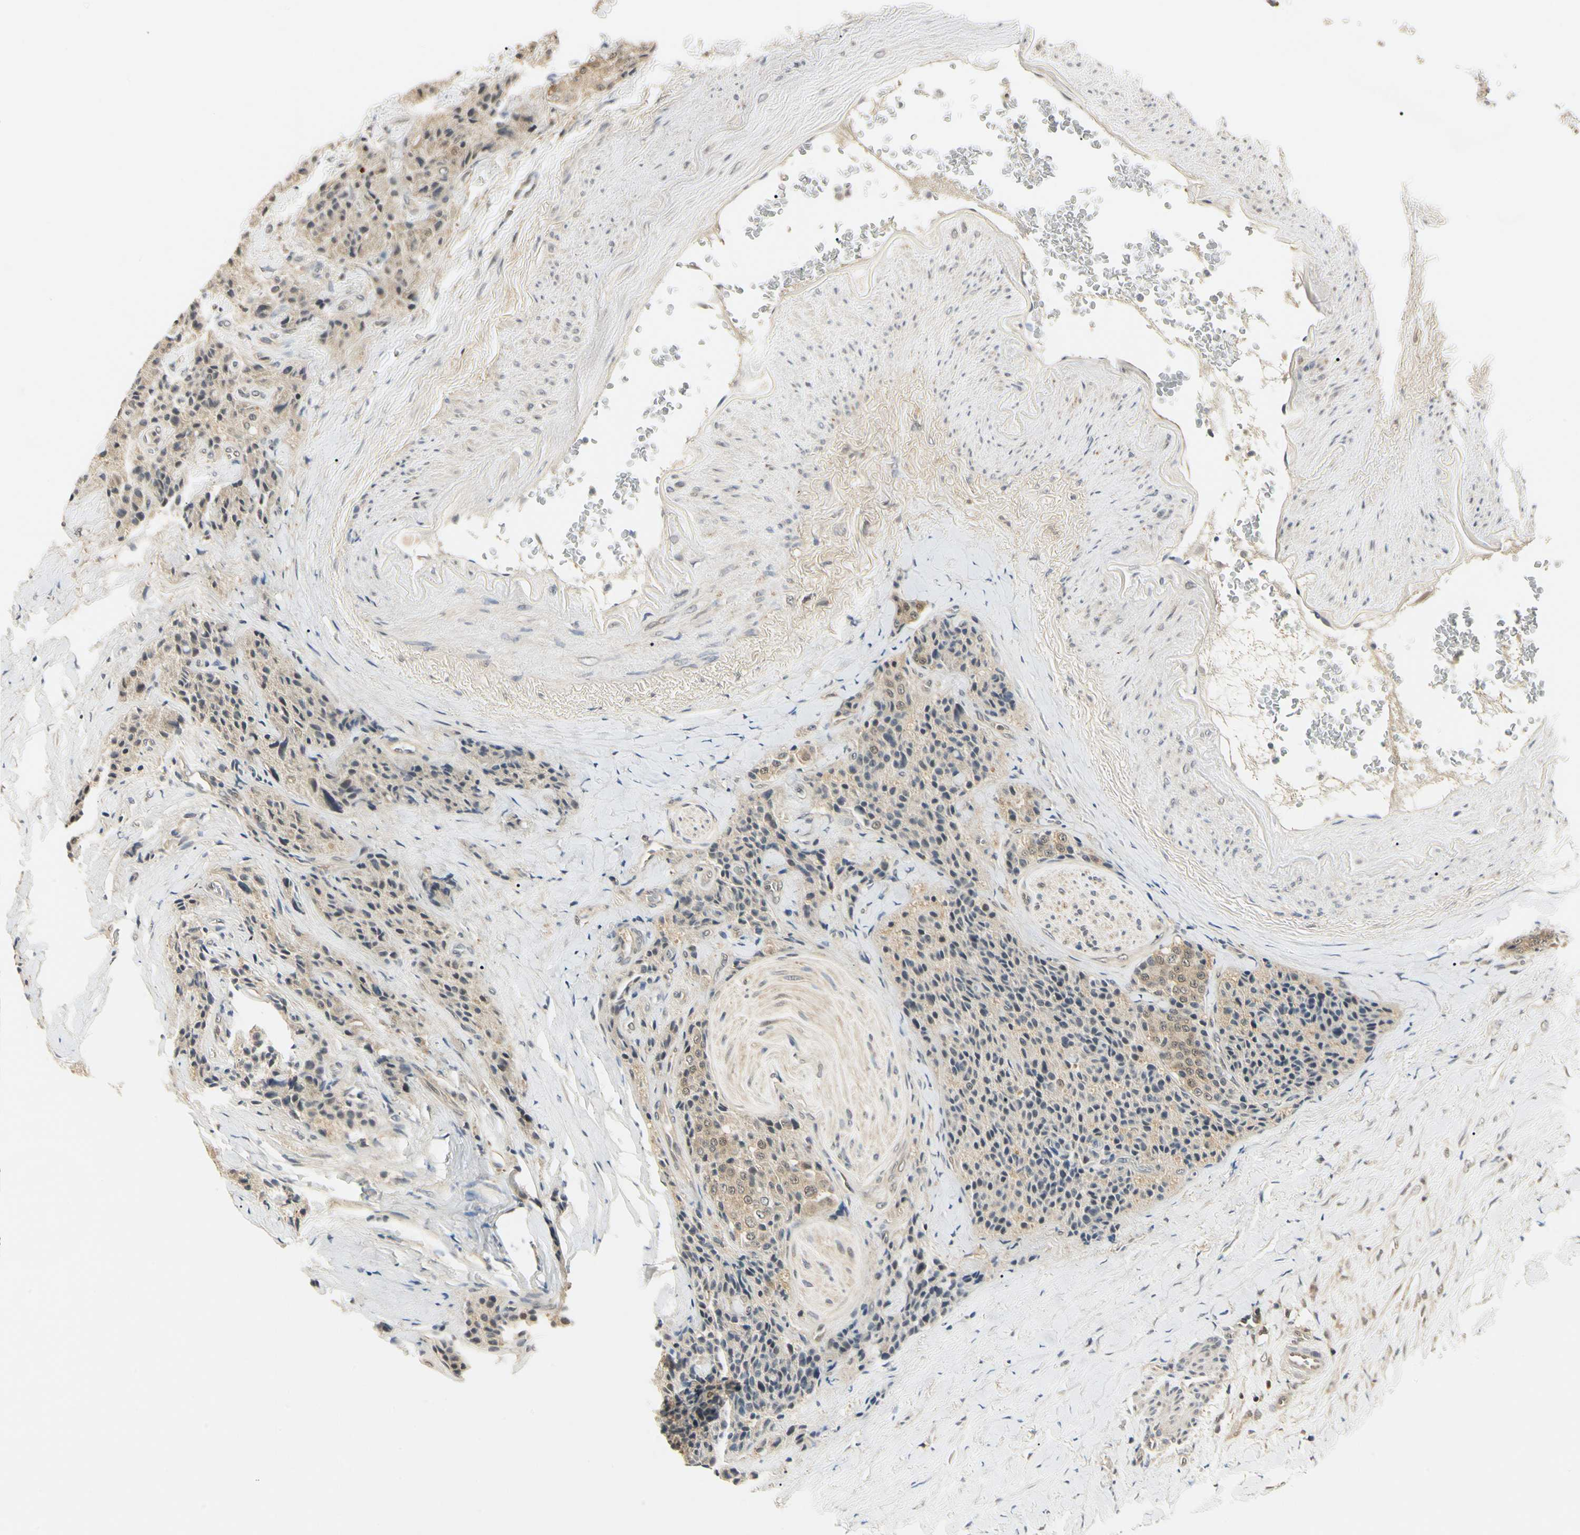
{"staining": {"intensity": "weak", "quantity": ">75%", "location": "cytoplasmic/membranous,nuclear"}, "tissue": "carcinoid", "cell_type": "Tumor cells", "image_type": "cancer", "snomed": [{"axis": "morphology", "description": "Carcinoid, malignant, NOS"}, {"axis": "topography", "description": "Colon"}], "caption": "IHC (DAB (3,3'-diaminobenzidine)) staining of human carcinoid exhibits weak cytoplasmic/membranous and nuclear protein positivity in about >75% of tumor cells.", "gene": "UBE2Z", "patient": {"sex": "female", "age": 61}}